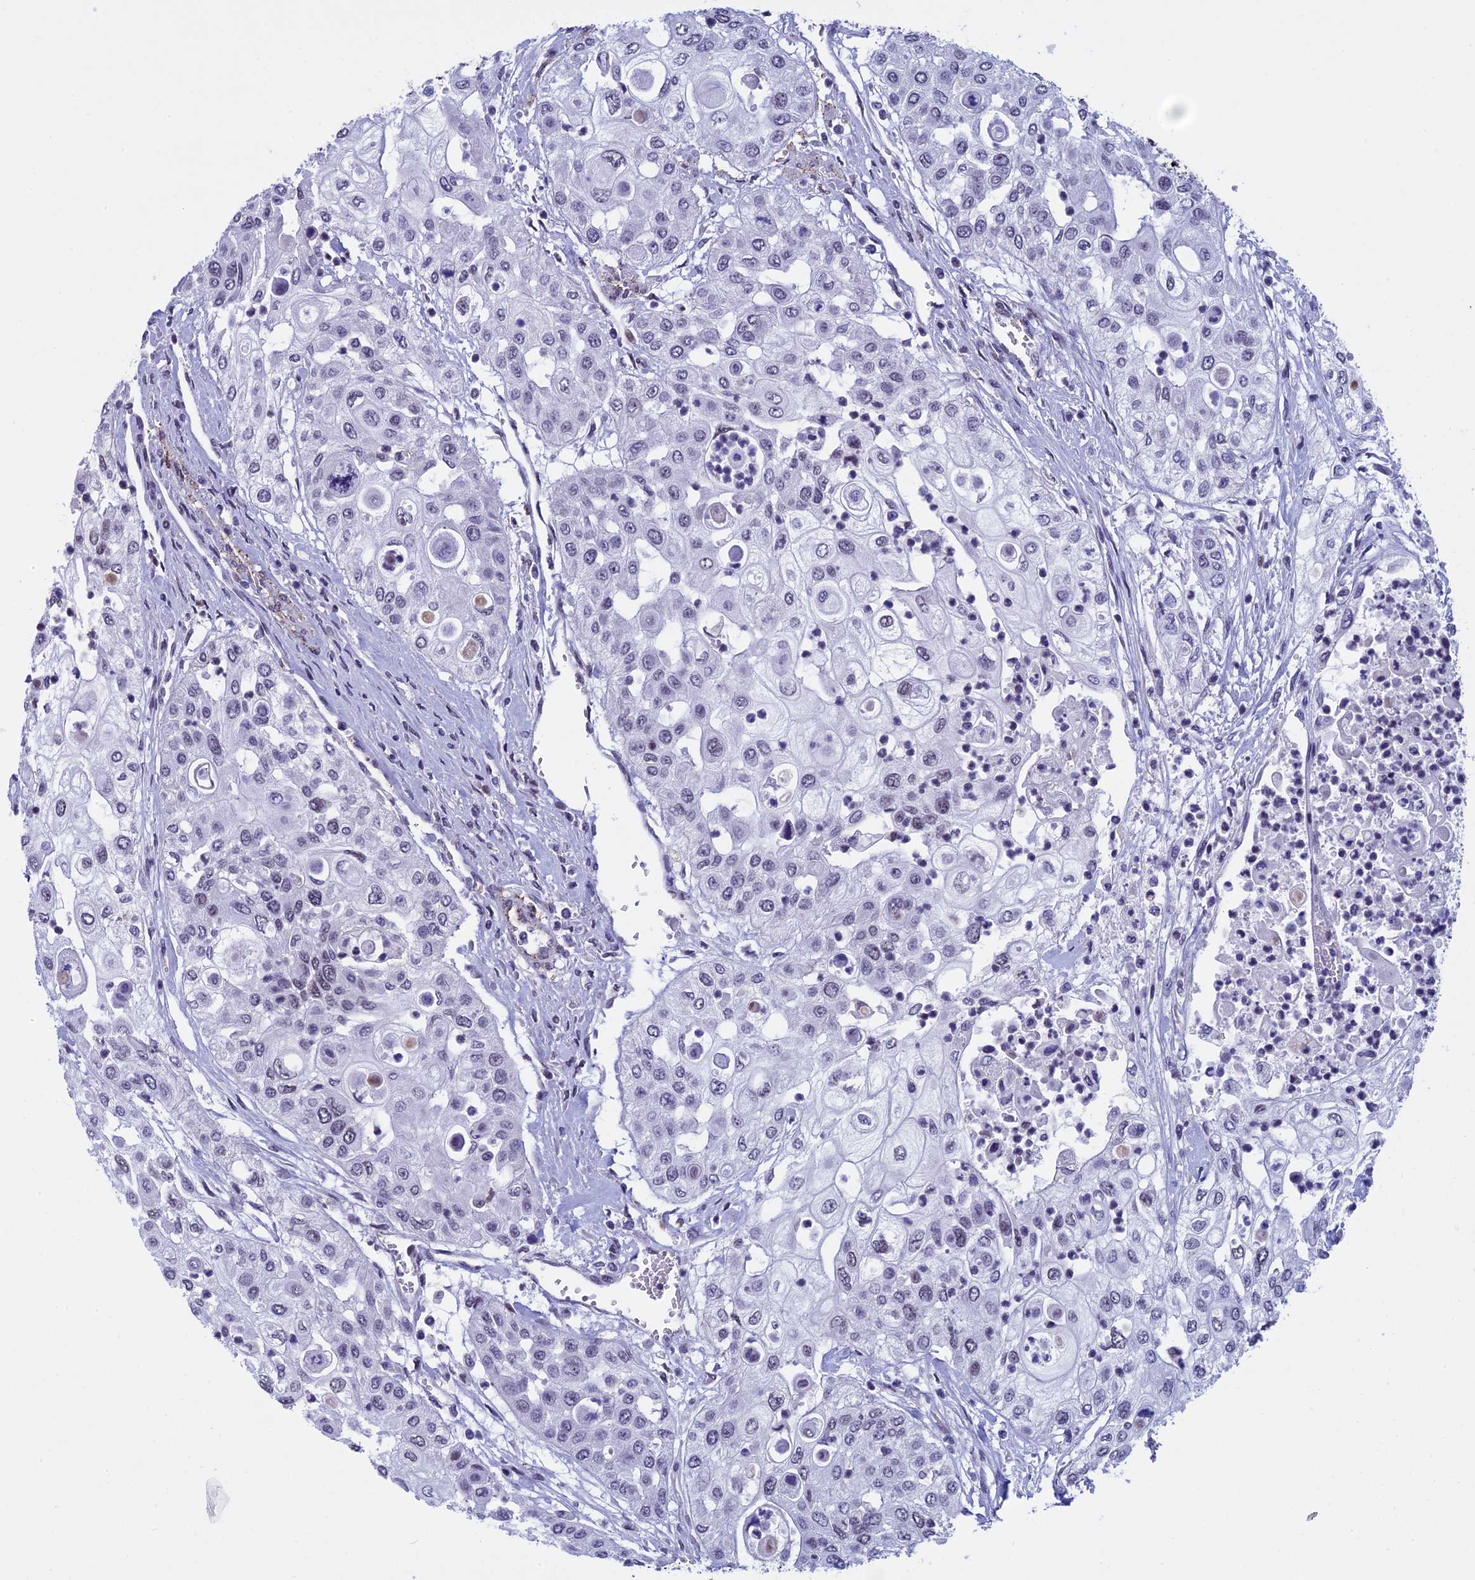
{"staining": {"intensity": "negative", "quantity": "none", "location": "none"}, "tissue": "urothelial cancer", "cell_type": "Tumor cells", "image_type": "cancer", "snomed": [{"axis": "morphology", "description": "Urothelial carcinoma, High grade"}, {"axis": "topography", "description": "Urinary bladder"}], "caption": "This is an immunohistochemistry (IHC) histopathology image of human urothelial cancer. There is no staining in tumor cells.", "gene": "NIPBL", "patient": {"sex": "female", "age": 79}}